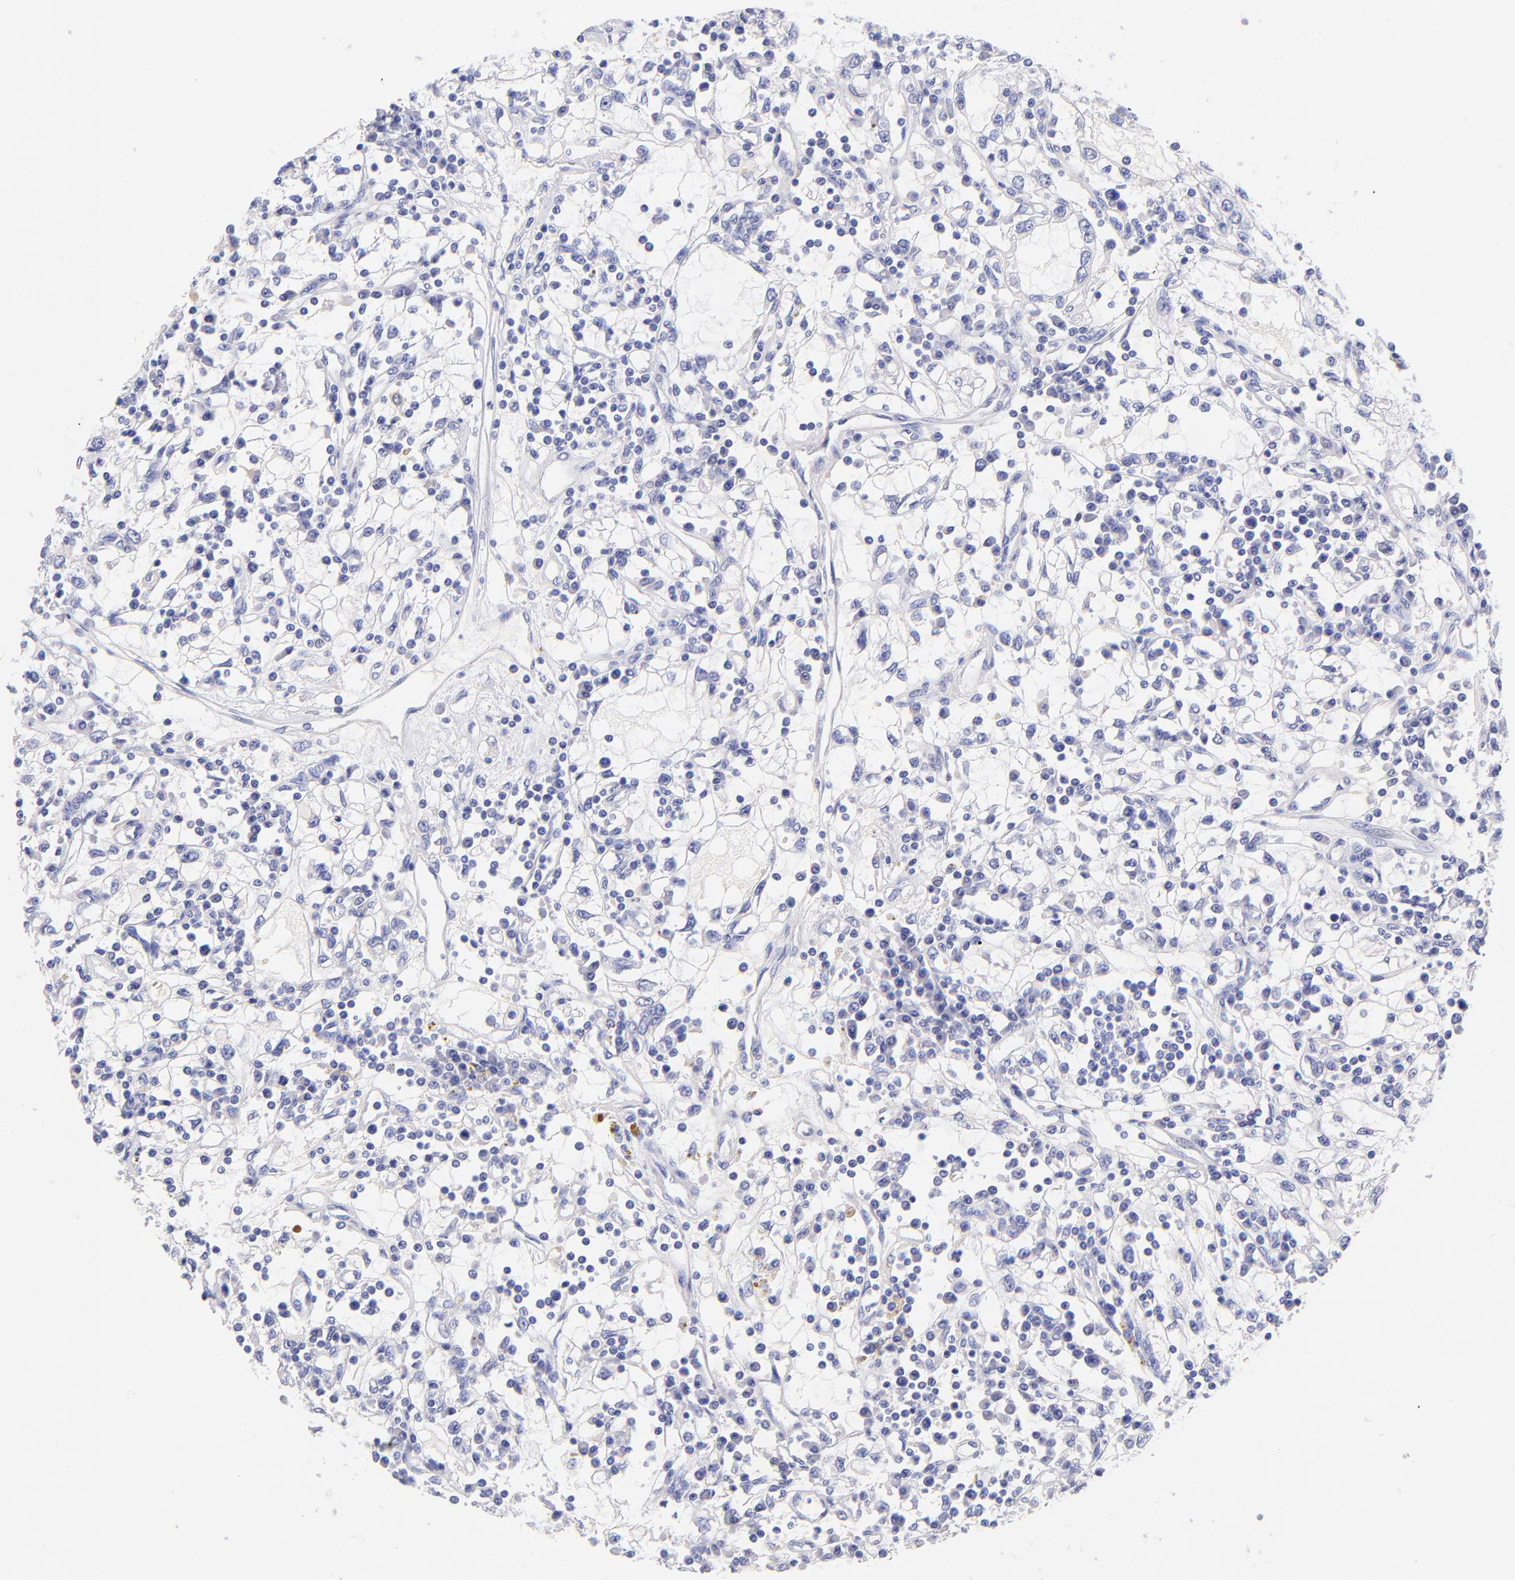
{"staining": {"intensity": "negative", "quantity": "none", "location": "none"}, "tissue": "renal cancer", "cell_type": "Tumor cells", "image_type": "cancer", "snomed": [{"axis": "morphology", "description": "Adenocarcinoma, NOS"}, {"axis": "topography", "description": "Kidney"}], "caption": "Tumor cells show no significant protein expression in renal cancer (adenocarcinoma).", "gene": "RAB3B", "patient": {"sex": "male", "age": 82}}